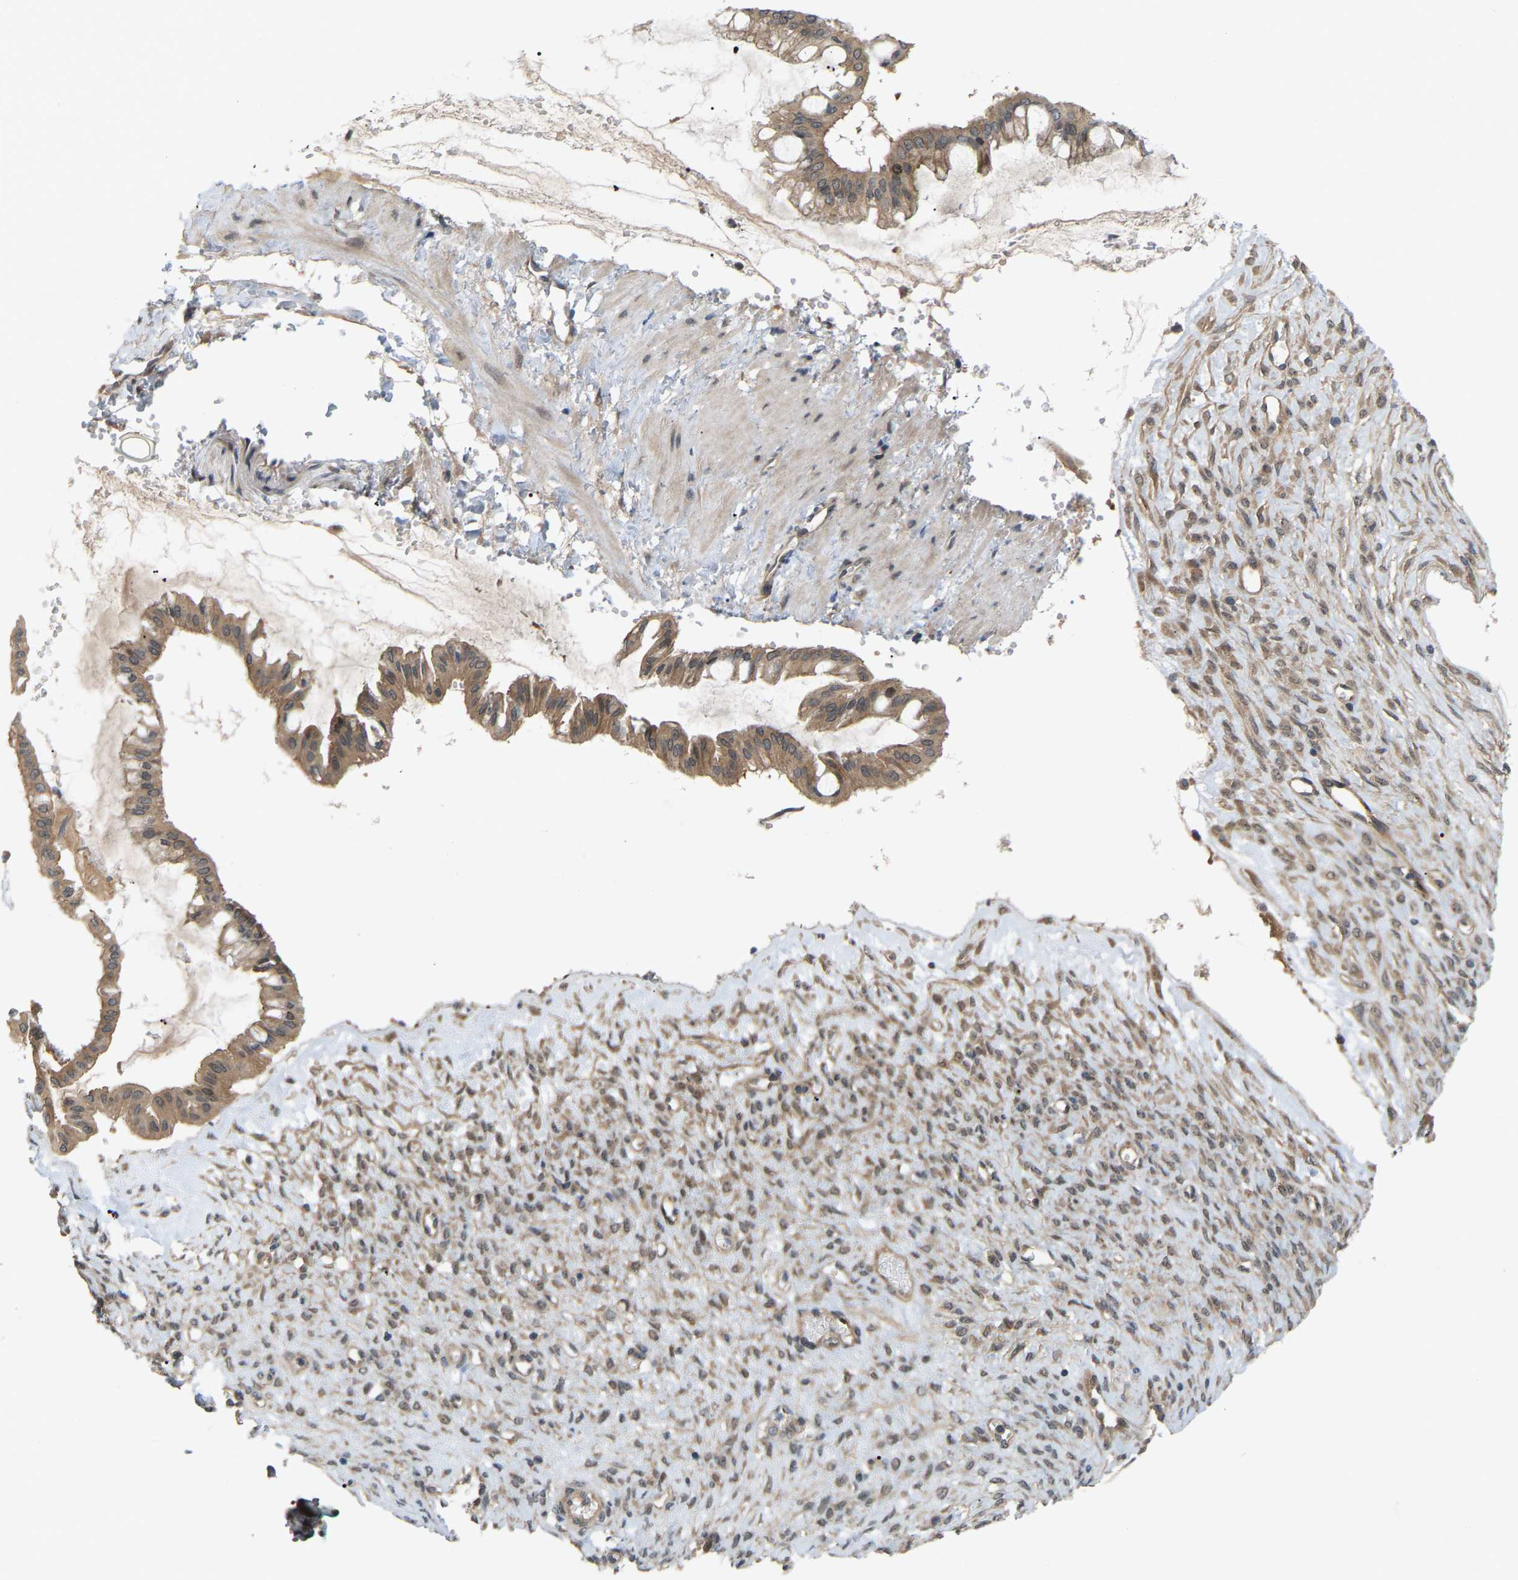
{"staining": {"intensity": "moderate", "quantity": ">75%", "location": "cytoplasmic/membranous"}, "tissue": "ovarian cancer", "cell_type": "Tumor cells", "image_type": "cancer", "snomed": [{"axis": "morphology", "description": "Cystadenocarcinoma, mucinous, NOS"}, {"axis": "topography", "description": "Ovary"}], "caption": "The histopathology image shows immunohistochemical staining of ovarian cancer. There is moderate cytoplasmic/membranous positivity is seen in approximately >75% of tumor cells.", "gene": "CROT", "patient": {"sex": "female", "age": 73}}